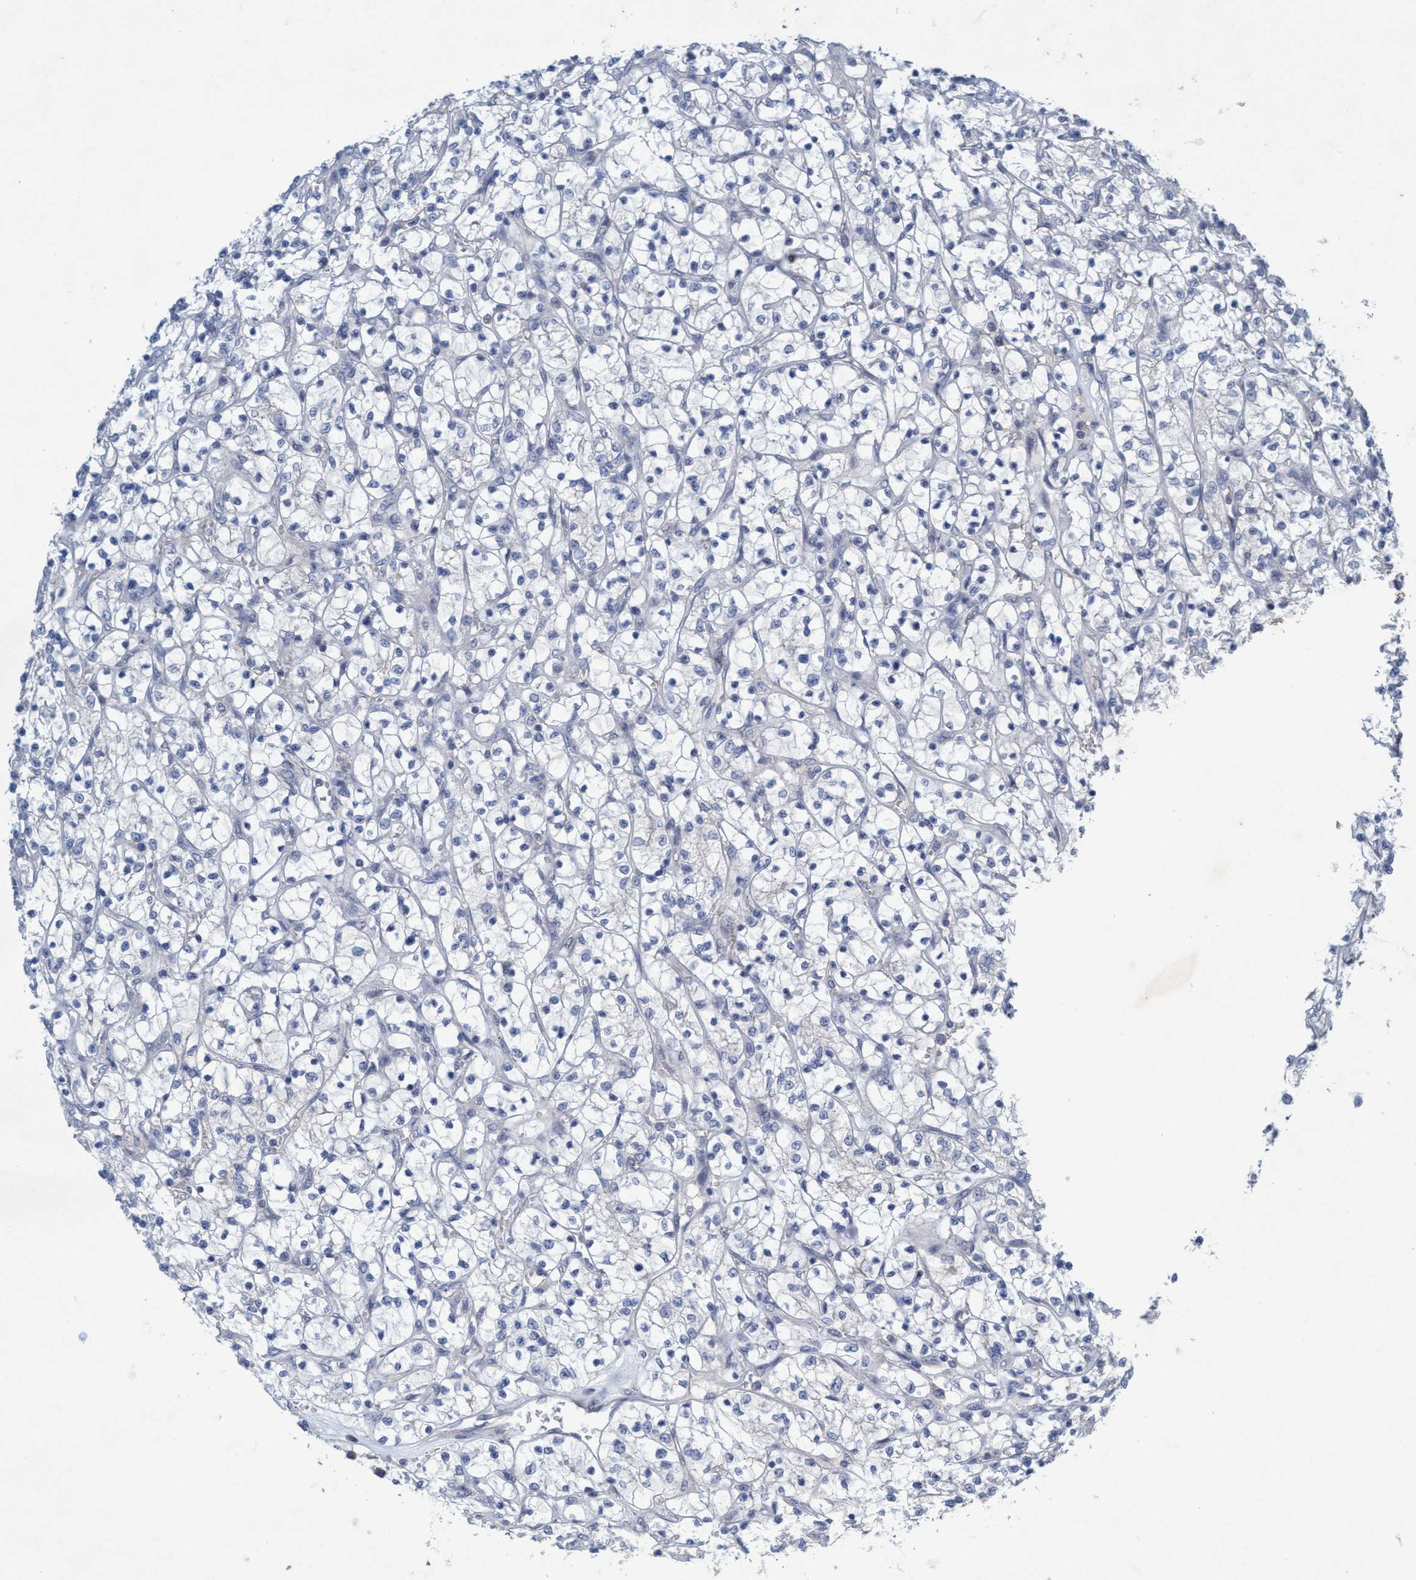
{"staining": {"intensity": "negative", "quantity": "none", "location": "none"}, "tissue": "renal cancer", "cell_type": "Tumor cells", "image_type": "cancer", "snomed": [{"axis": "morphology", "description": "Adenocarcinoma, NOS"}, {"axis": "topography", "description": "Kidney"}], "caption": "DAB immunohistochemical staining of human renal cancer displays no significant expression in tumor cells. Brightfield microscopy of immunohistochemistry stained with DAB (3,3'-diaminobenzidine) (brown) and hematoxylin (blue), captured at high magnification.", "gene": "RNF208", "patient": {"sex": "female", "age": 69}}